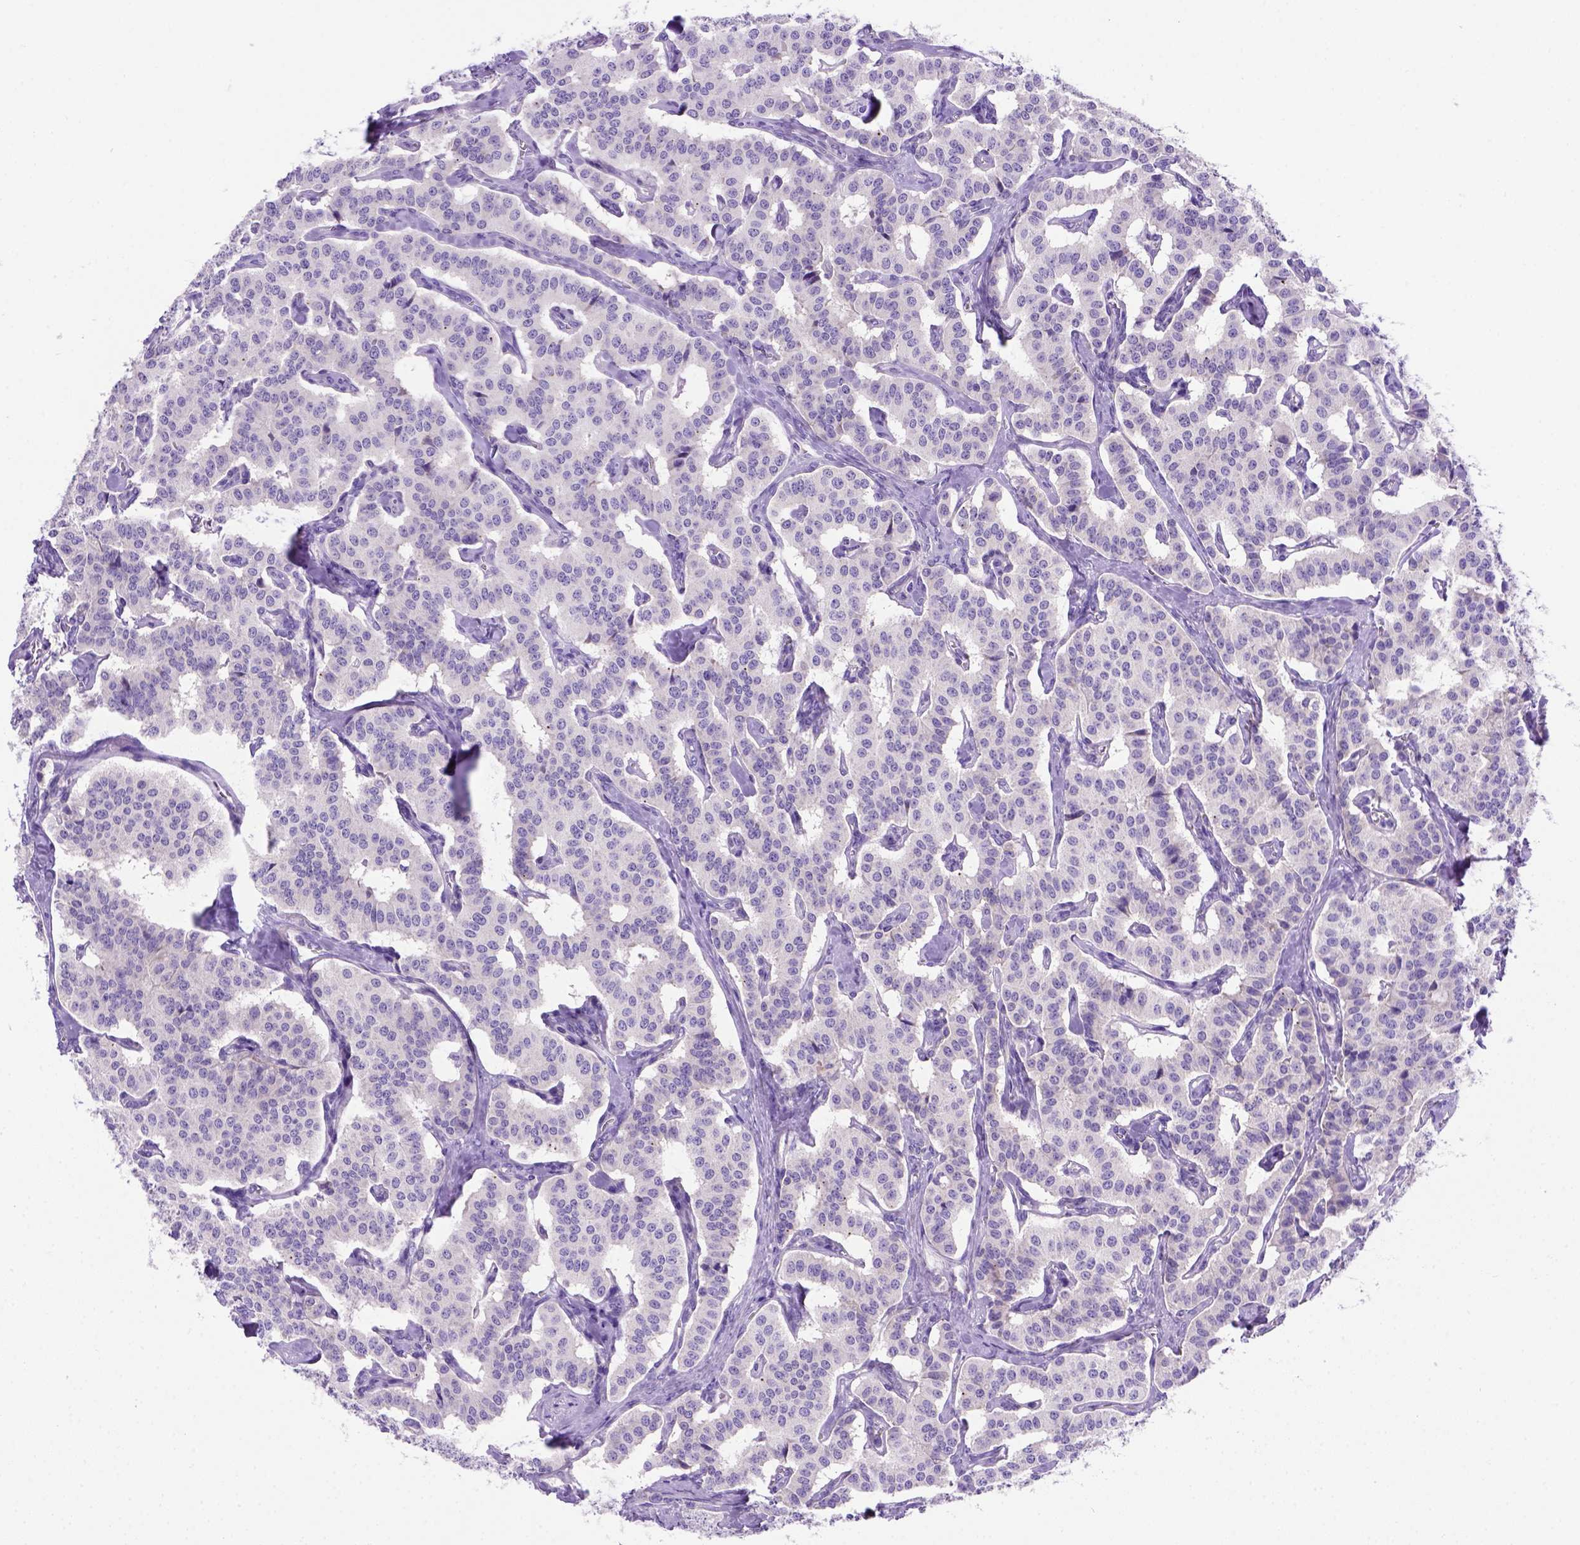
{"staining": {"intensity": "negative", "quantity": "none", "location": "none"}, "tissue": "carcinoid", "cell_type": "Tumor cells", "image_type": "cancer", "snomed": [{"axis": "morphology", "description": "Carcinoid, malignant, NOS"}, {"axis": "topography", "description": "Lung"}], "caption": "Tumor cells are negative for brown protein staining in carcinoid.", "gene": "FOXI1", "patient": {"sex": "female", "age": 46}}